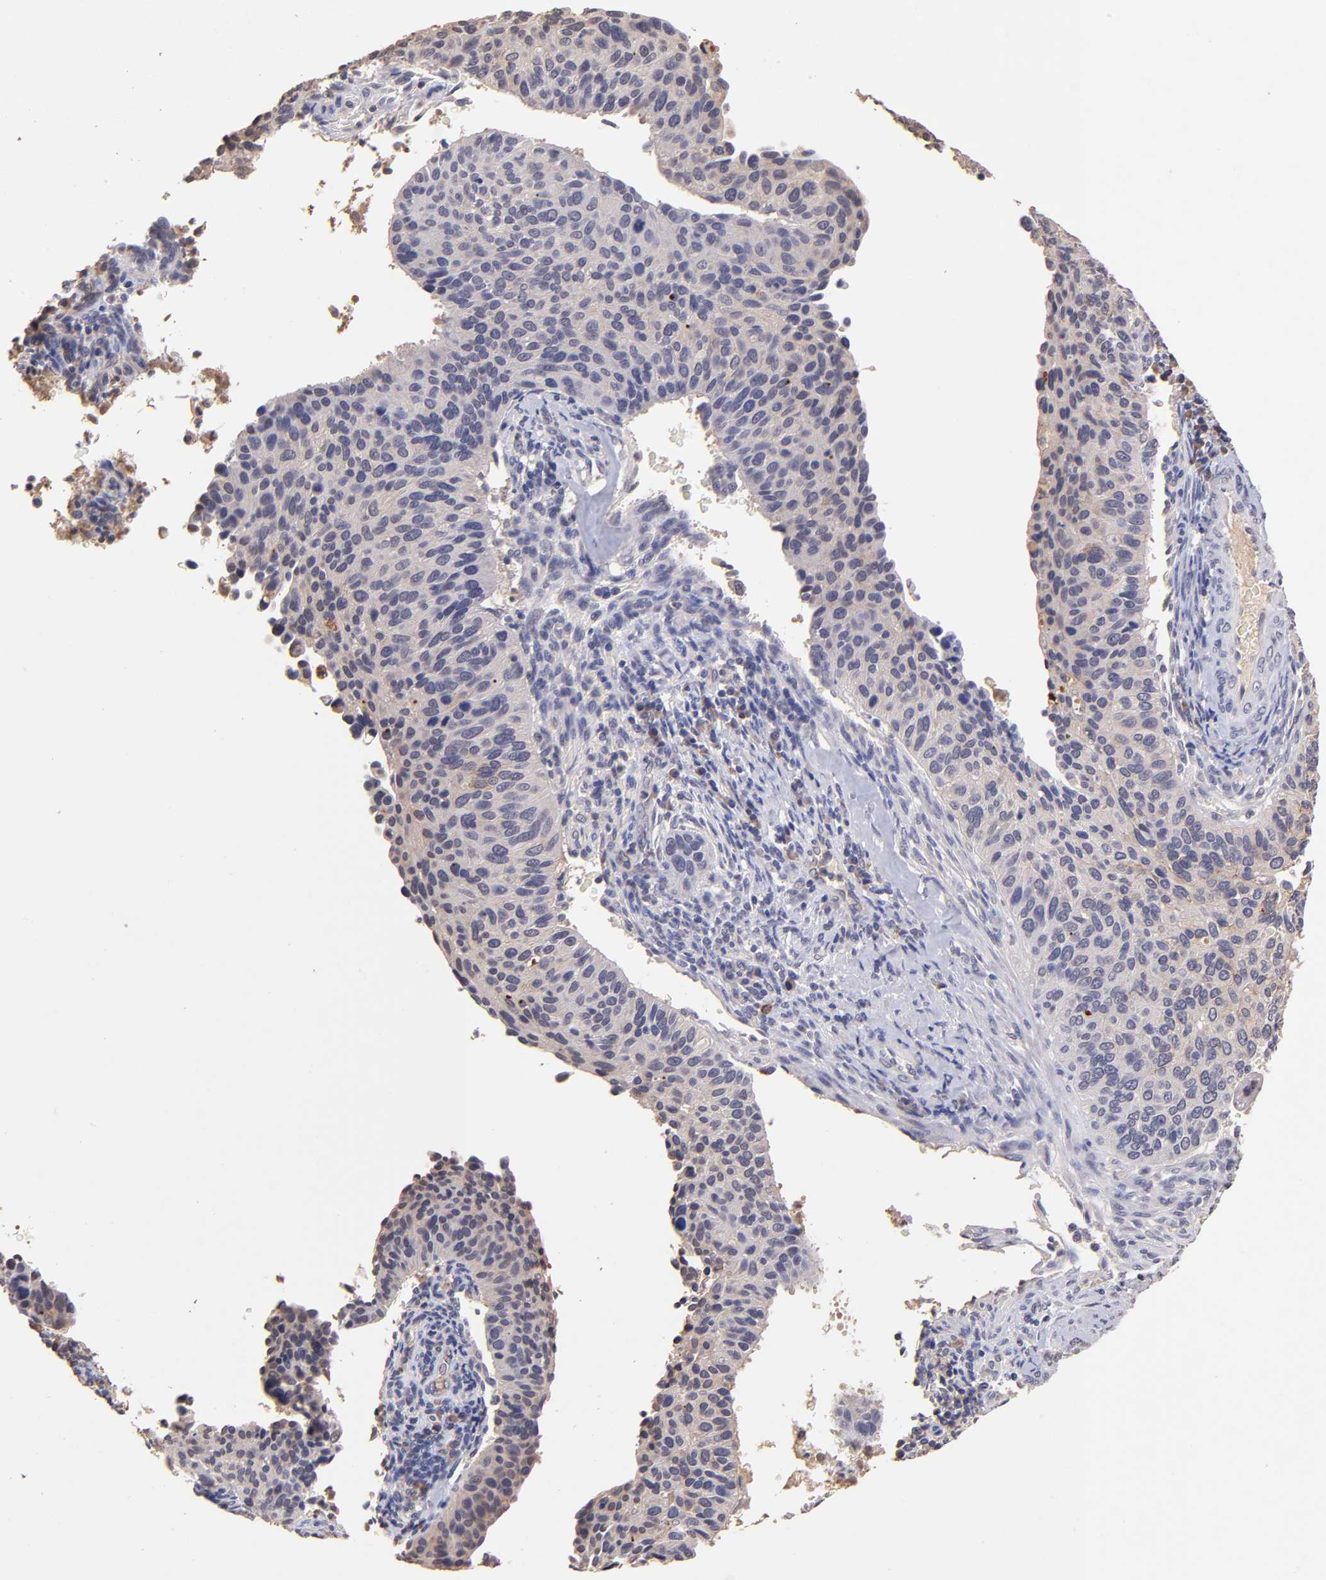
{"staining": {"intensity": "negative", "quantity": "none", "location": "none"}, "tissue": "cervical cancer", "cell_type": "Tumor cells", "image_type": "cancer", "snomed": [{"axis": "morphology", "description": "Adenocarcinoma, NOS"}, {"axis": "topography", "description": "Cervix"}], "caption": "IHC of human cervical cancer (adenocarcinoma) shows no positivity in tumor cells.", "gene": "RNASEL", "patient": {"sex": "female", "age": 29}}